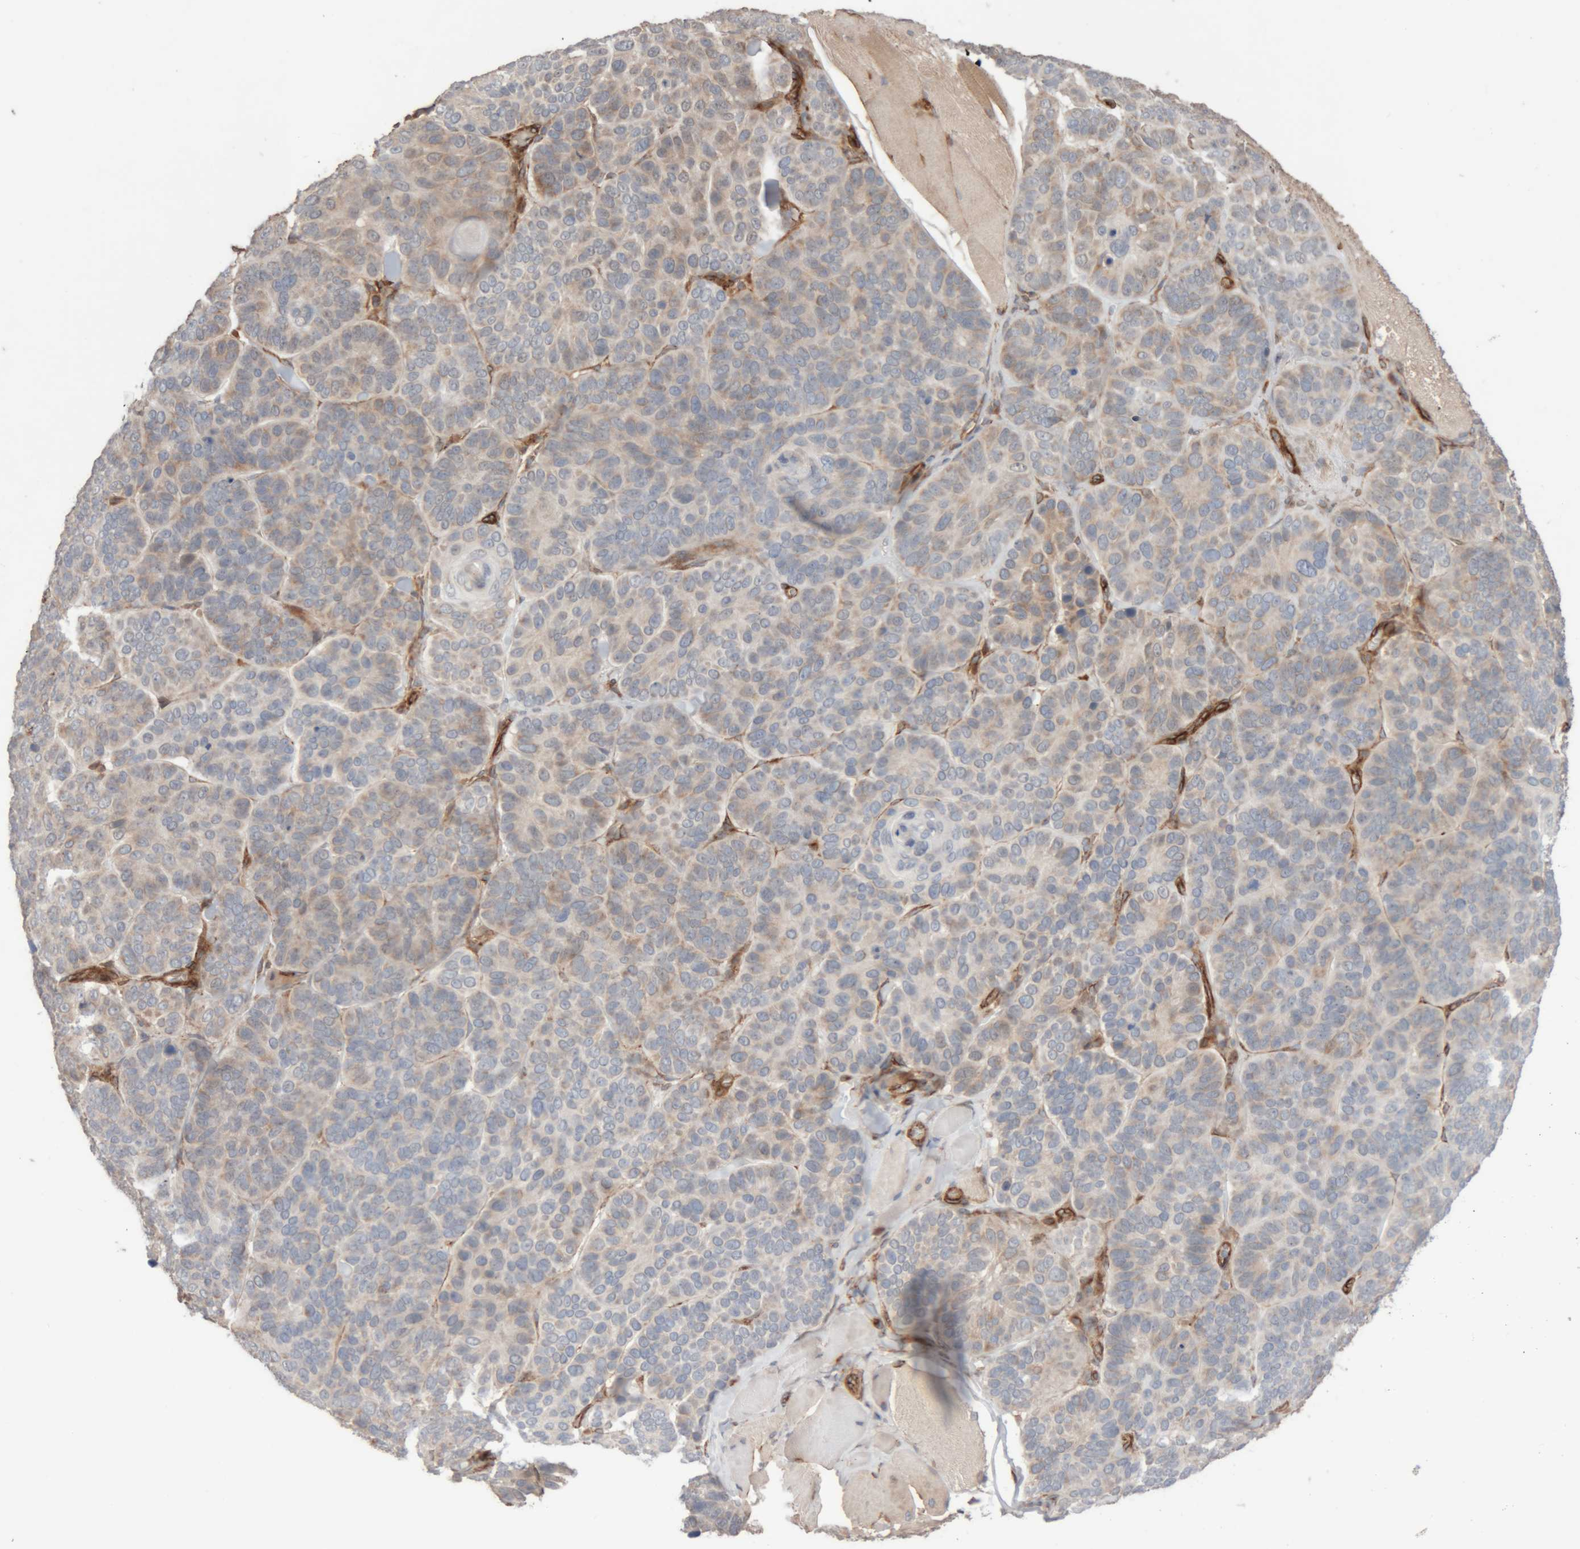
{"staining": {"intensity": "weak", "quantity": "<25%", "location": "cytoplasmic/membranous"}, "tissue": "skin cancer", "cell_type": "Tumor cells", "image_type": "cancer", "snomed": [{"axis": "morphology", "description": "Basal cell carcinoma"}, {"axis": "topography", "description": "Skin"}], "caption": "Human skin cancer stained for a protein using immunohistochemistry (IHC) displays no expression in tumor cells.", "gene": "RAB32", "patient": {"sex": "male", "age": 62}}